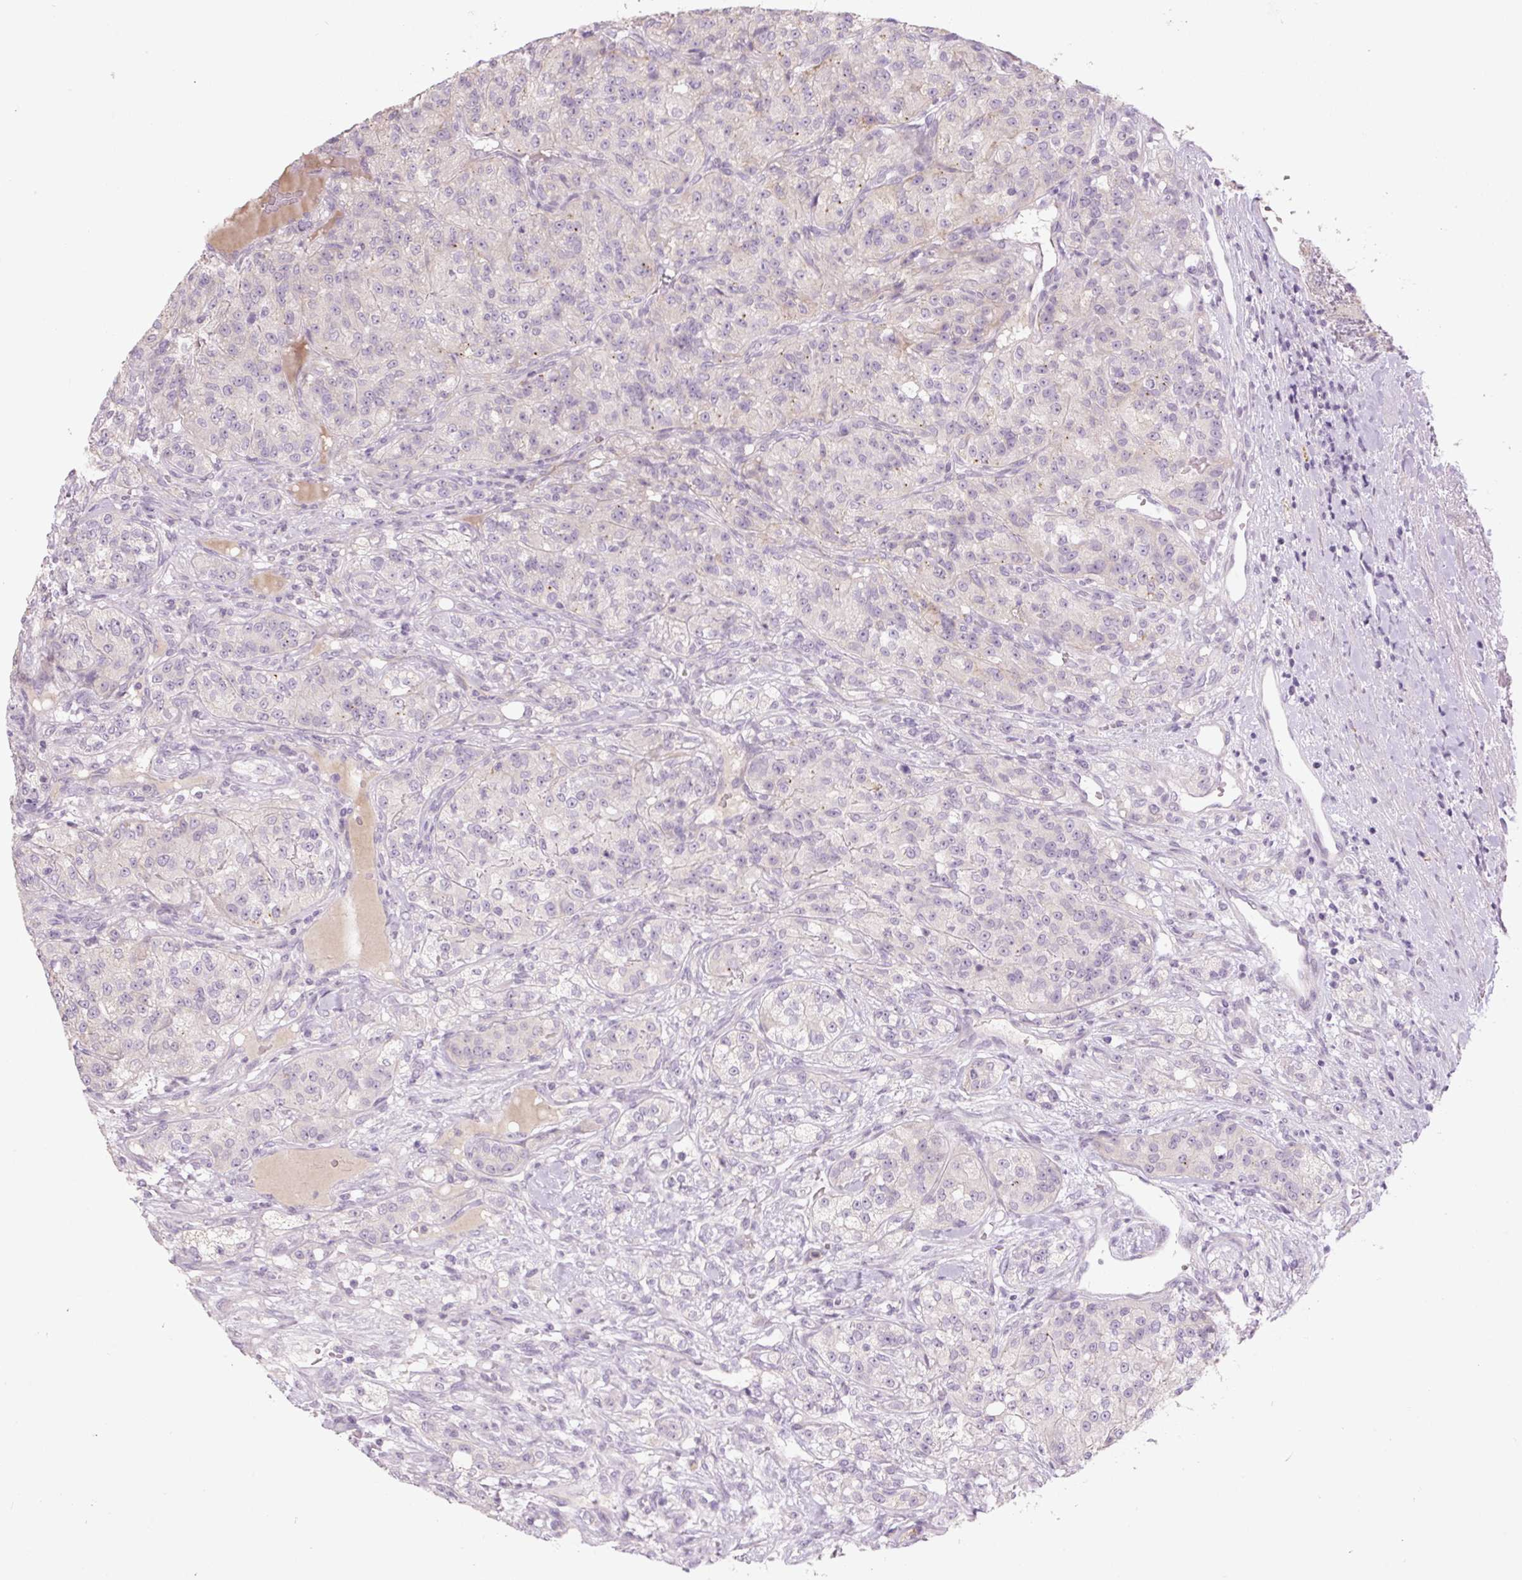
{"staining": {"intensity": "negative", "quantity": "none", "location": "none"}, "tissue": "renal cancer", "cell_type": "Tumor cells", "image_type": "cancer", "snomed": [{"axis": "morphology", "description": "Adenocarcinoma, NOS"}, {"axis": "topography", "description": "Kidney"}], "caption": "Micrograph shows no protein positivity in tumor cells of renal cancer (adenocarcinoma) tissue.", "gene": "TMEM100", "patient": {"sex": "female", "age": 63}}